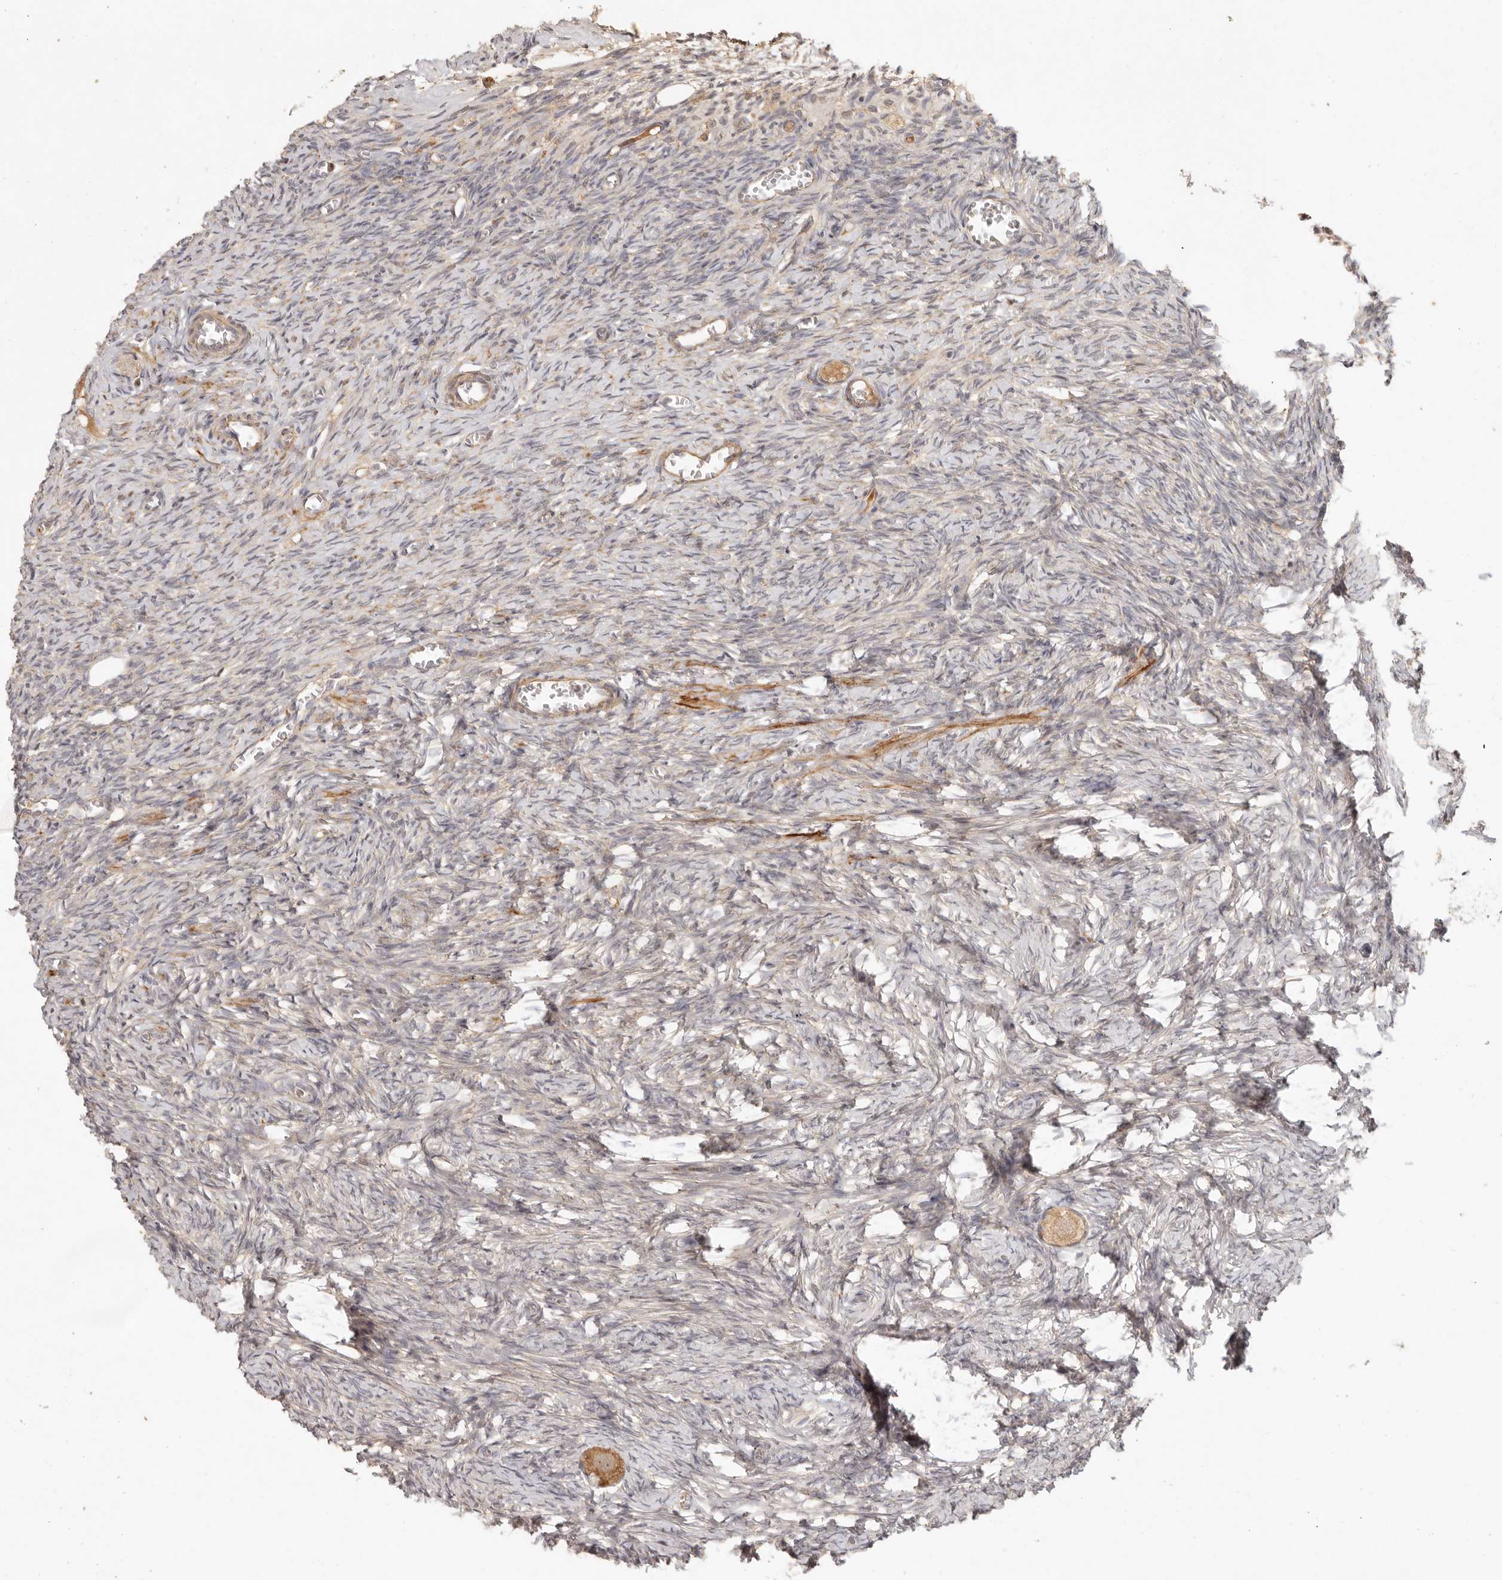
{"staining": {"intensity": "moderate", "quantity": ">75%", "location": "cytoplasmic/membranous"}, "tissue": "ovary", "cell_type": "Follicle cells", "image_type": "normal", "snomed": [{"axis": "morphology", "description": "Normal tissue, NOS"}, {"axis": "topography", "description": "Ovary"}], "caption": "DAB (3,3'-diaminobenzidine) immunohistochemical staining of unremarkable human ovary exhibits moderate cytoplasmic/membranous protein positivity in approximately >75% of follicle cells.", "gene": "VIPR1", "patient": {"sex": "female", "age": 27}}